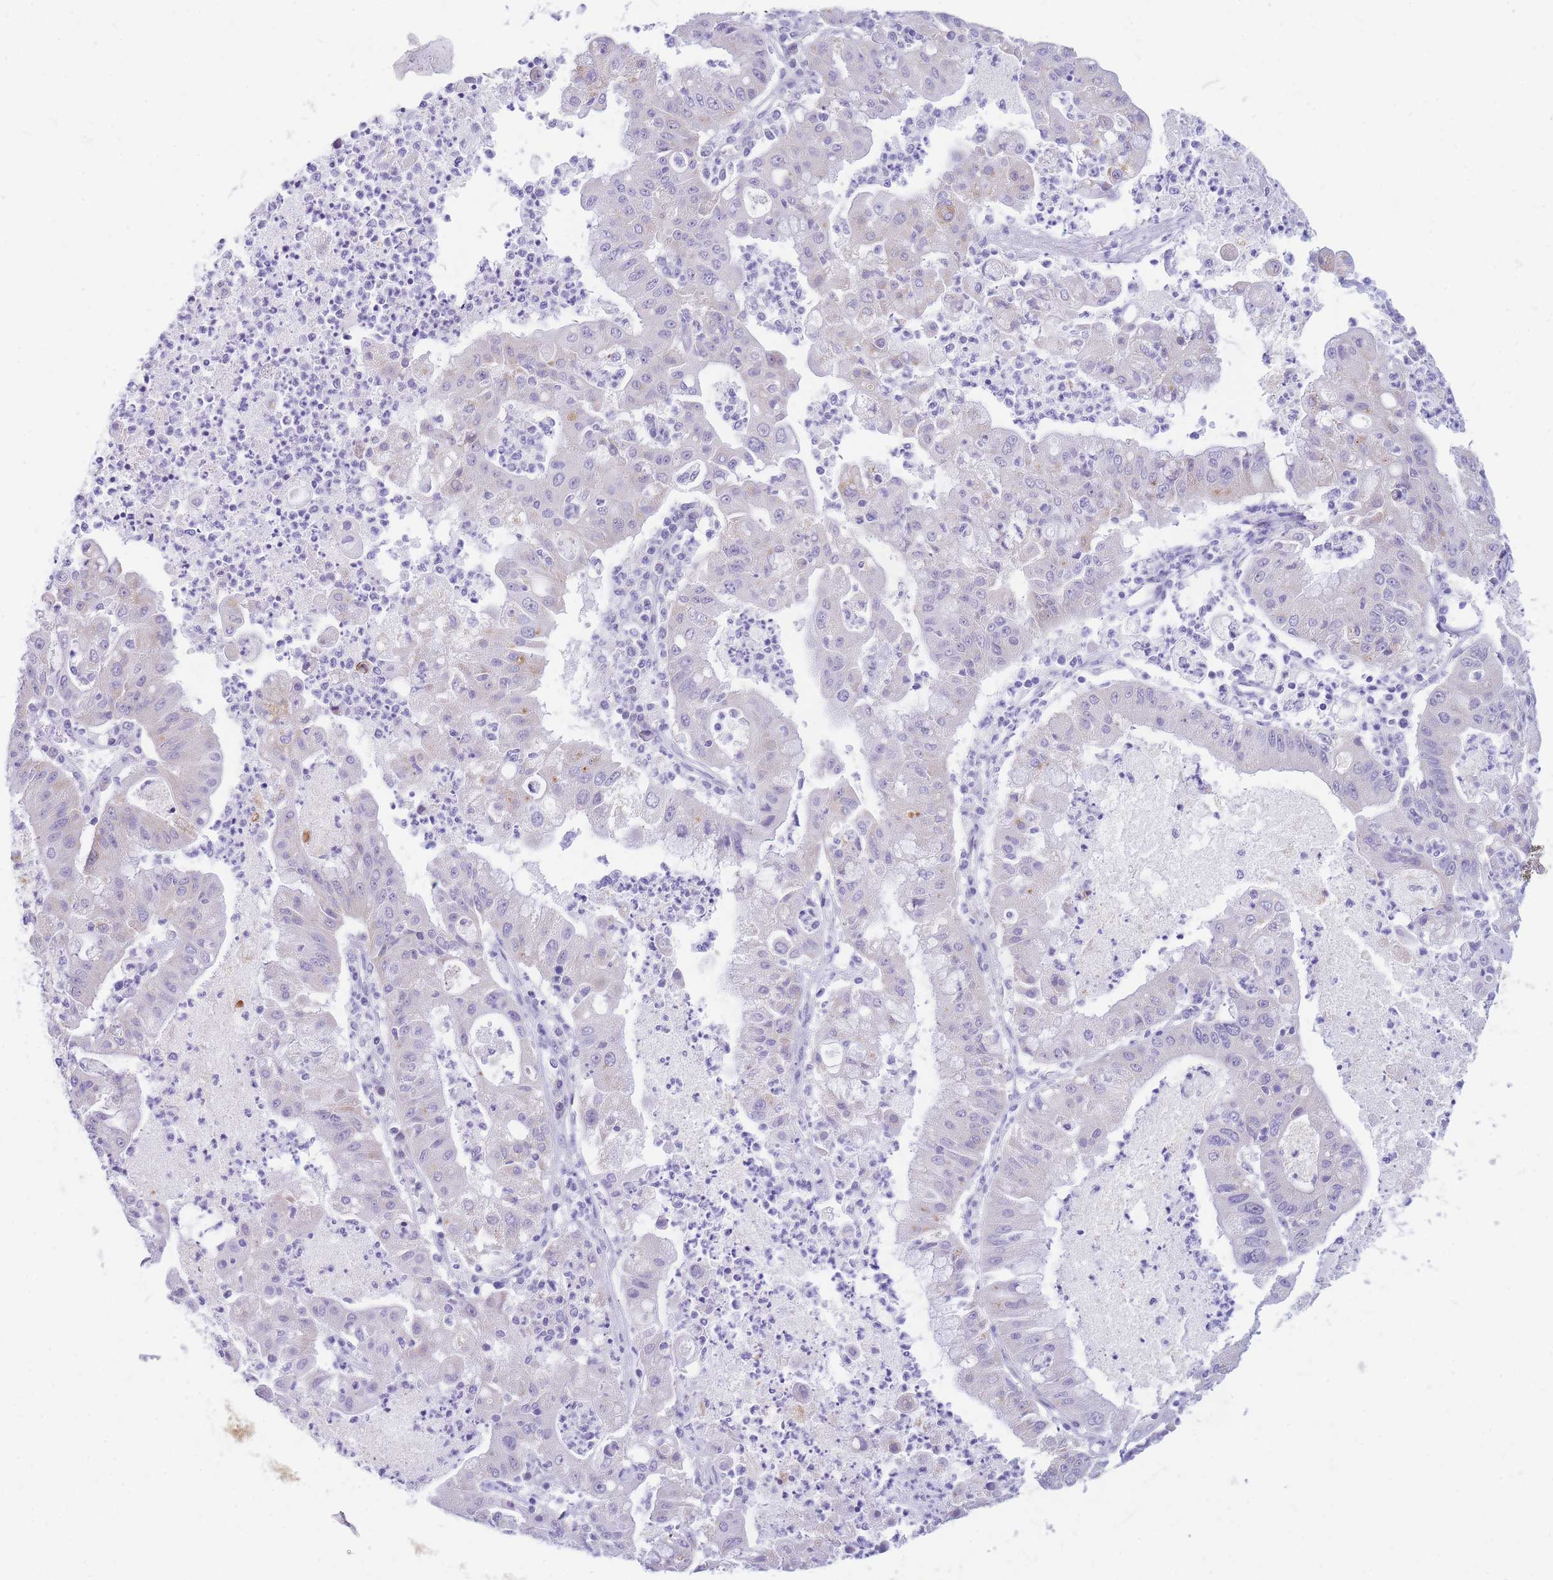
{"staining": {"intensity": "negative", "quantity": "none", "location": "none"}, "tissue": "ovarian cancer", "cell_type": "Tumor cells", "image_type": "cancer", "snomed": [{"axis": "morphology", "description": "Cystadenocarcinoma, mucinous, NOS"}, {"axis": "topography", "description": "Ovary"}], "caption": "Protein analysis of ovarian cancer (mucinous cystadenocarcinoma) reveals no significant positivity in tumor cells. (Brightfield microscopy of DAB IHC at high magnification).", "gene": "DDX49", "patient": {"sex": "female", "age": 70}}